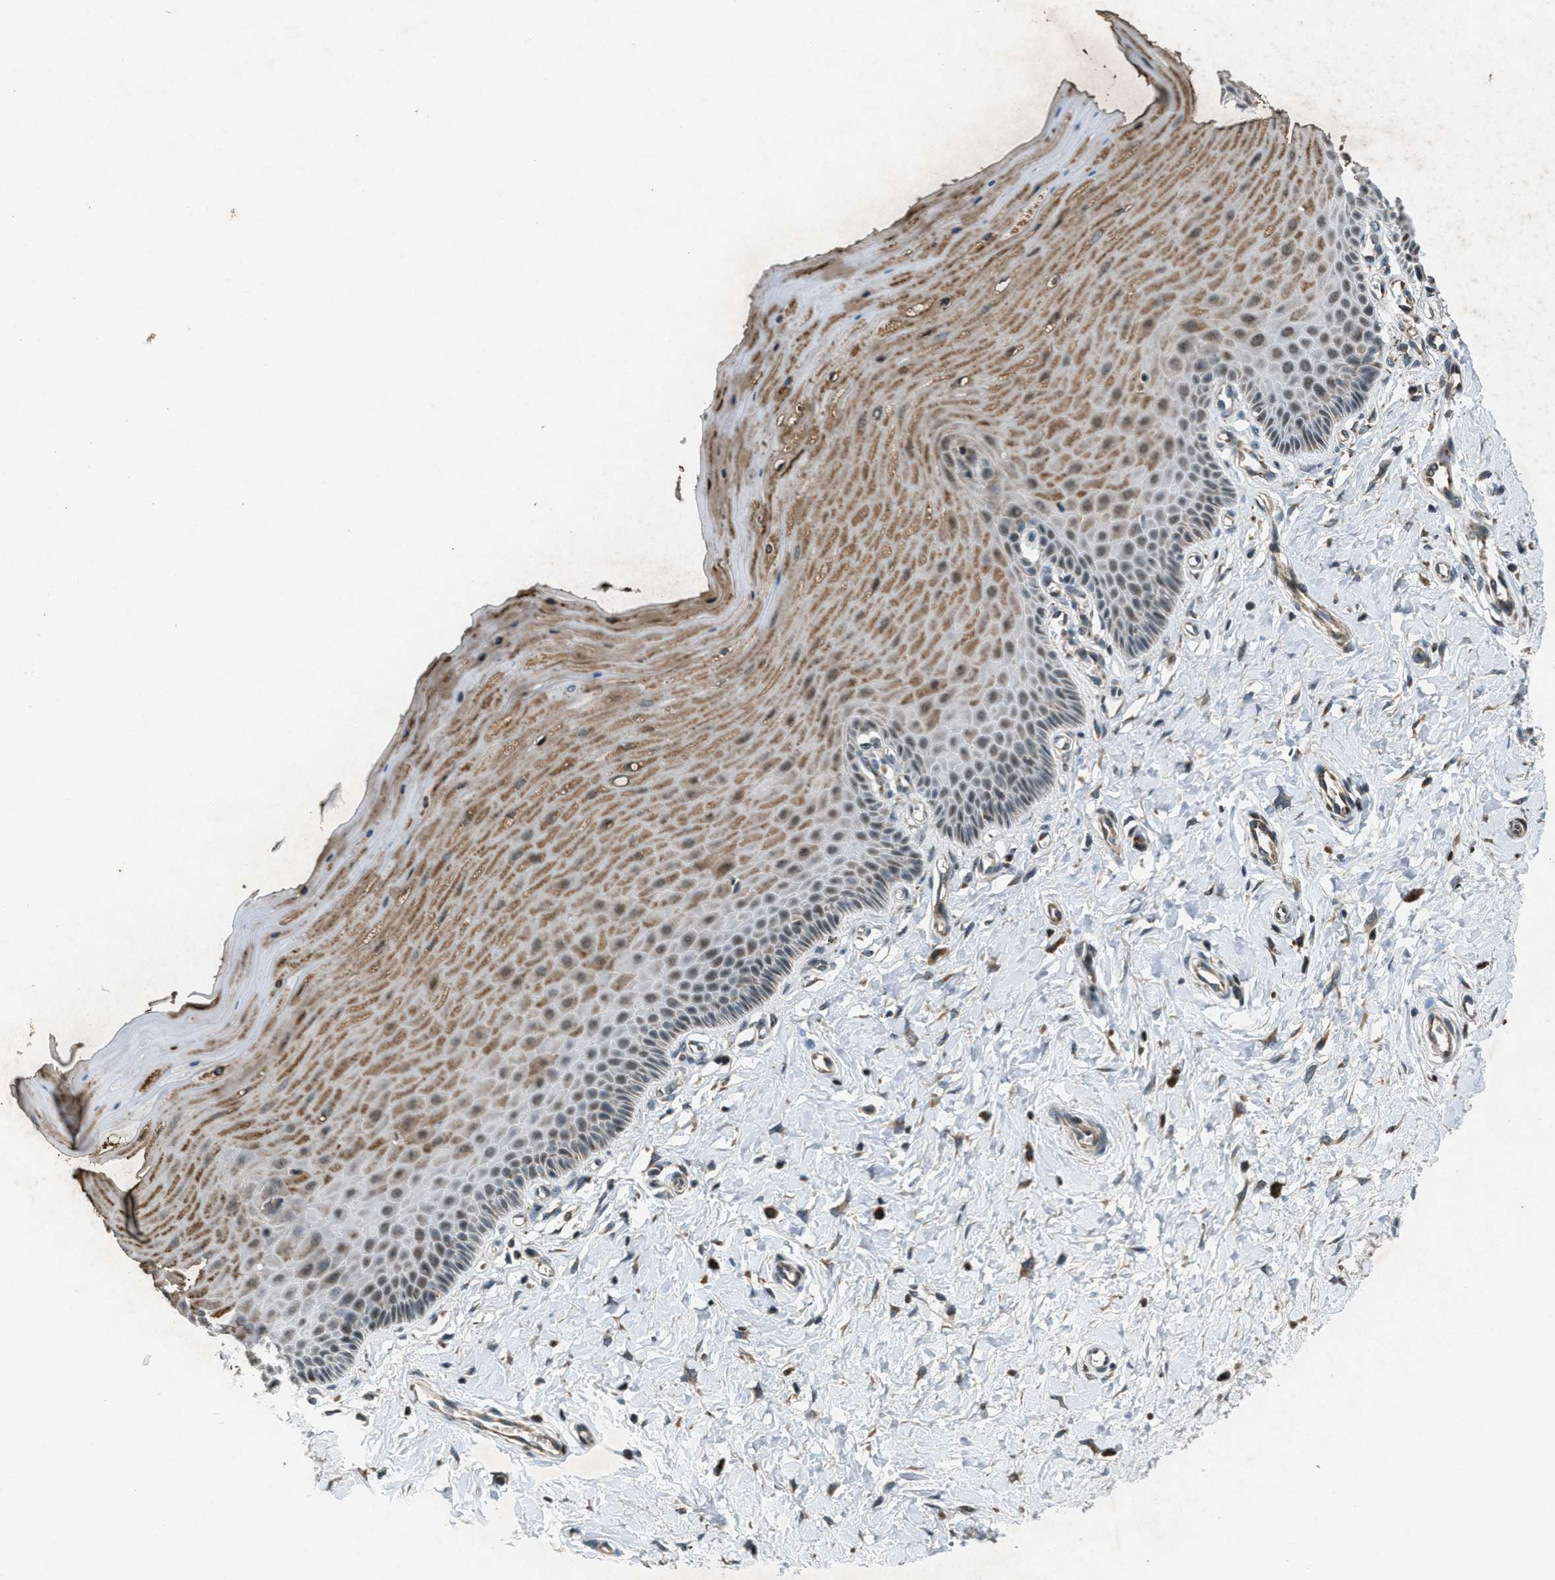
{"staining": {"intensity": "moderate", "quantity": ">75%", "location": "cytoplasmic/membranous,nuclear"}, "tissue": "cervix", "cell_type": "Squamous epithelial cells", "image_type": "normal", "snomed": [{"axis": "morphology", "description": "Normal tissue, NOS"}, {"axis": "topography", "description": "Cervix"}], "caption": "This histopathology image shows normal cervix stained with immunohistochemistry to label a protein in brown. The cytoplasmic/membranous,nuclear of squamous epithelial cells show moderate positivity for the protein. Nuclei are counter-stained blue.", "gene": "PPP1R15A", "patient": {"sex": "female", "age": 55}}